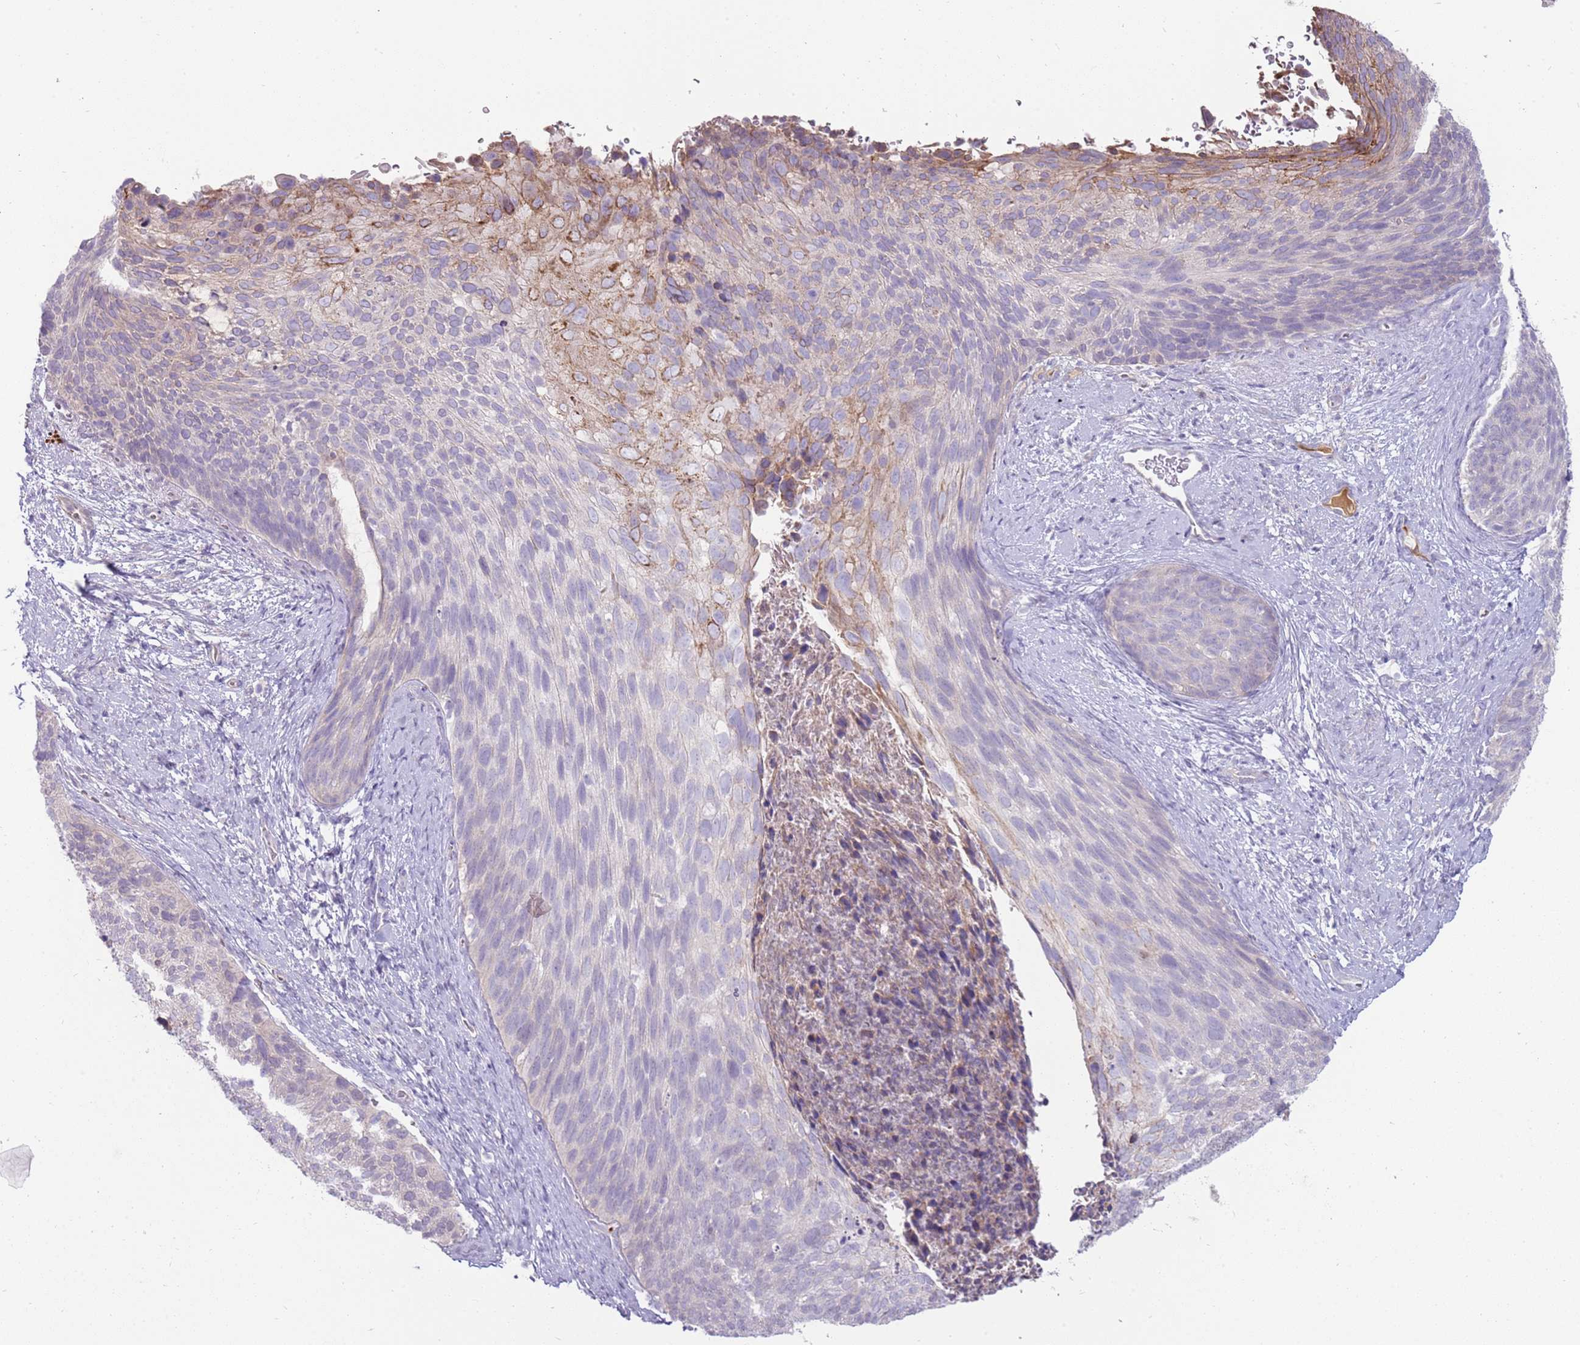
{"staining": {"intensity": "weak", "quantity": "<25%", "location": "cytoplasmic/membranous"}, "tissue": "cervical cancer", "cell_type": "Tumor cells", "image_type": "cancer", "snomed": [{"axis": "morphology", "description": "Squamous cell carcinoma, NOS"}, {"axis": "topography", "description": "Cervix"}], "caption": "An IHC micrograph of cervical cancer is shown. There is no staining in tumor cells of cervical cancer.", "gene": "MCUB", "patient": {"sex": "female", "age": 80}}